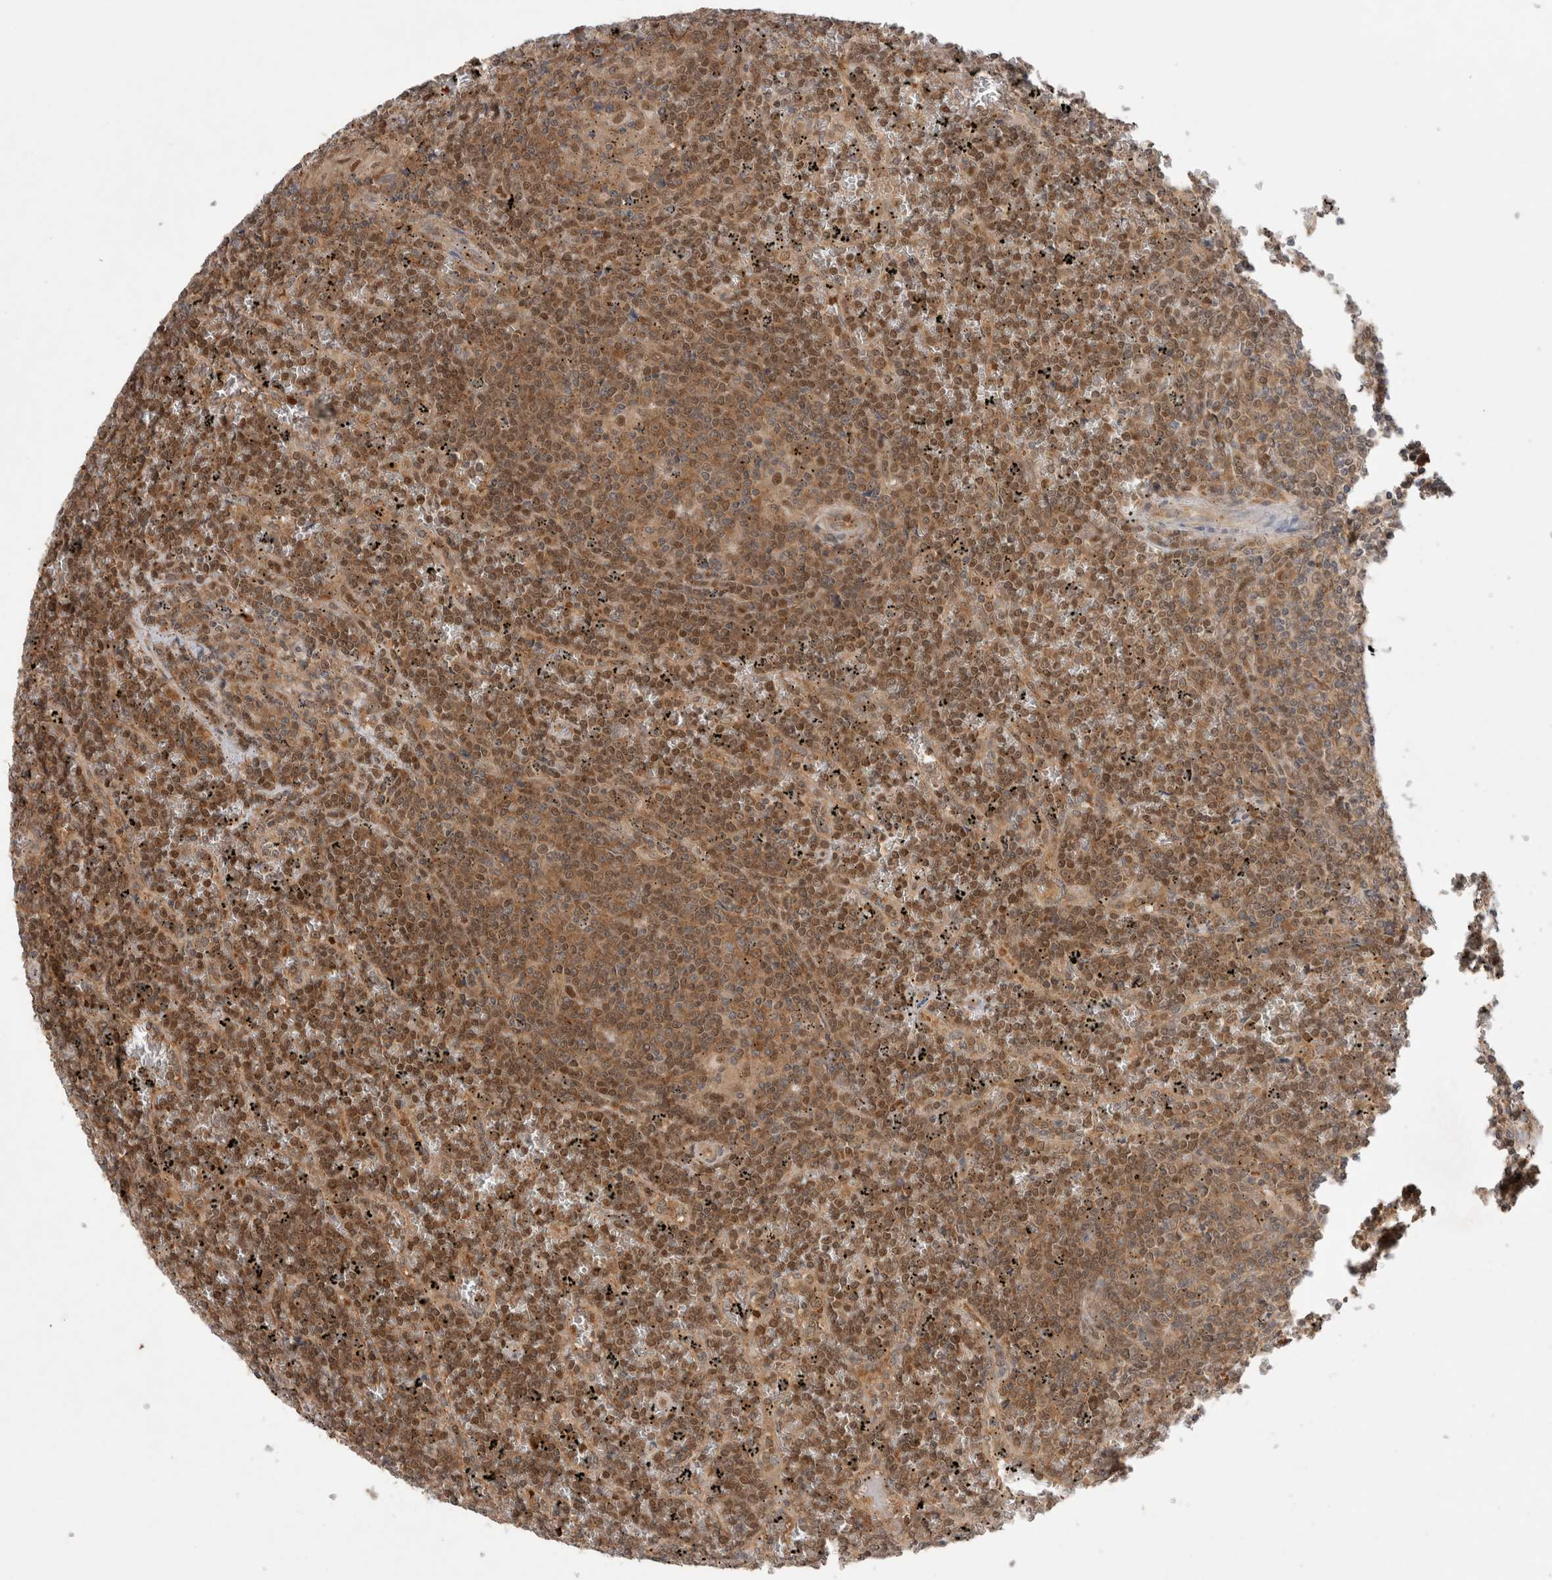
{"staining": {"intensity": "moderate", "quantity": ">75%", "location": "cytoplasmic/membranous,nuclear"}, "tissue": "lymphoma", "cell_type": "Tumor cells", "image_type": "cancer", "snomed": [{"axis": "morphology", "description": "Malignant lymphoma, non-Hodgkin's type, Low grade"}, {"axis": "topography", "description": "Spleen"}], "caption": "IHC histopathology image of neoplastic tissue: human malignant lymphoma, non-Hodgkin's type (low-grade) stained using immunohistochemistry (IHC) reveals medium levels of moderate protein expression localized specifically in the cytoplasmic/membranous and nuclear of tumor cells, appearing as a cytoplasmic/membranous and nuclear brown color.", "gene": "EIF3E", "patient": {"sex": "female", "age": 19}}